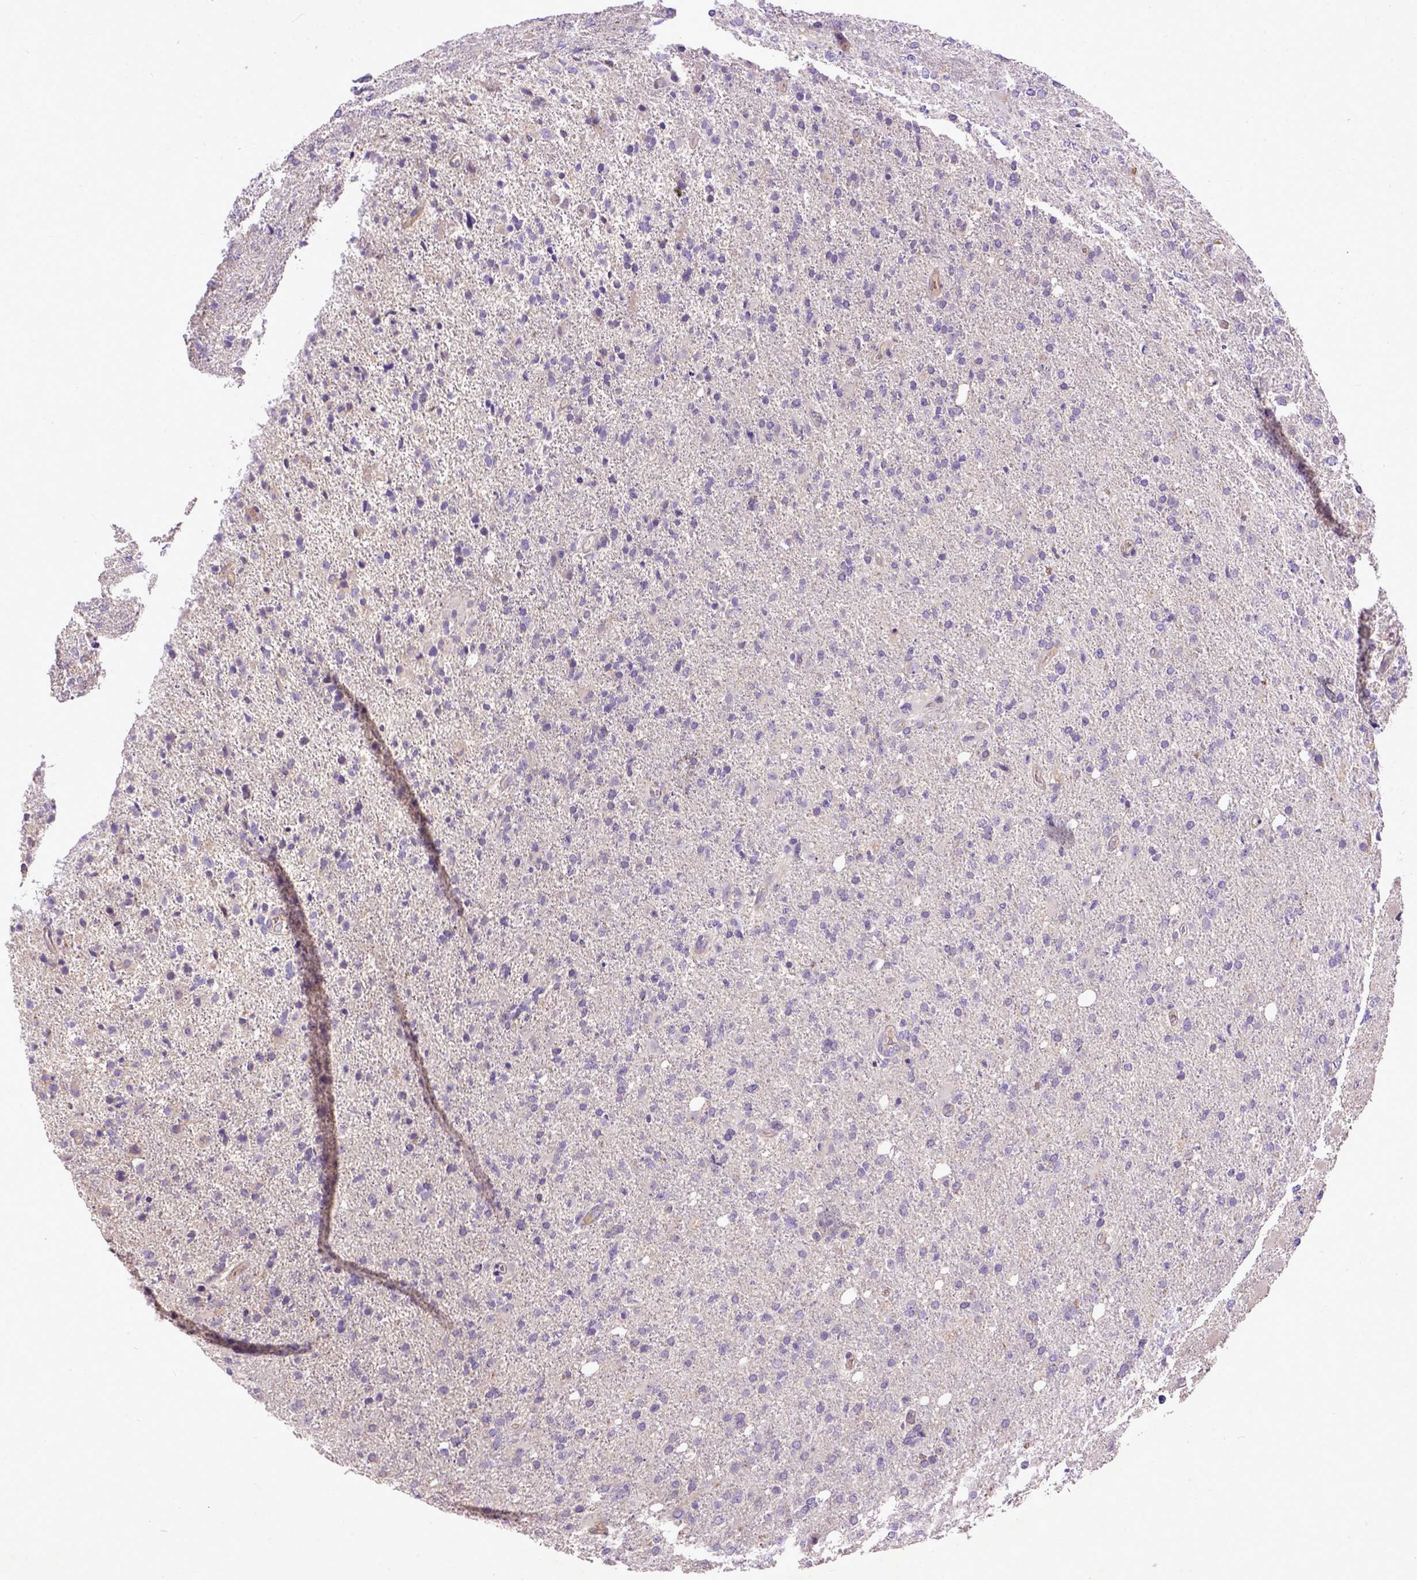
{"staining": {"intensity": "negative", "quantity": "none", "location": "none"}, "tissue": "glioma", "cell_type": "Tumor cells", "image_type": "cancer", "snomed": [{"axis": "morphology", "description": "Glioma, malignant, High grade"}, {"axis": "topography", "description": "Cerebral cortex"}], "caption": "Immunohistochemistry (IHC) histopathology image of human glioma stained for a protein (brown), which reveals no staining in tumor cells.", "gene": "DEPDC1B", "patient": {"sex": "male", "age": 70}}